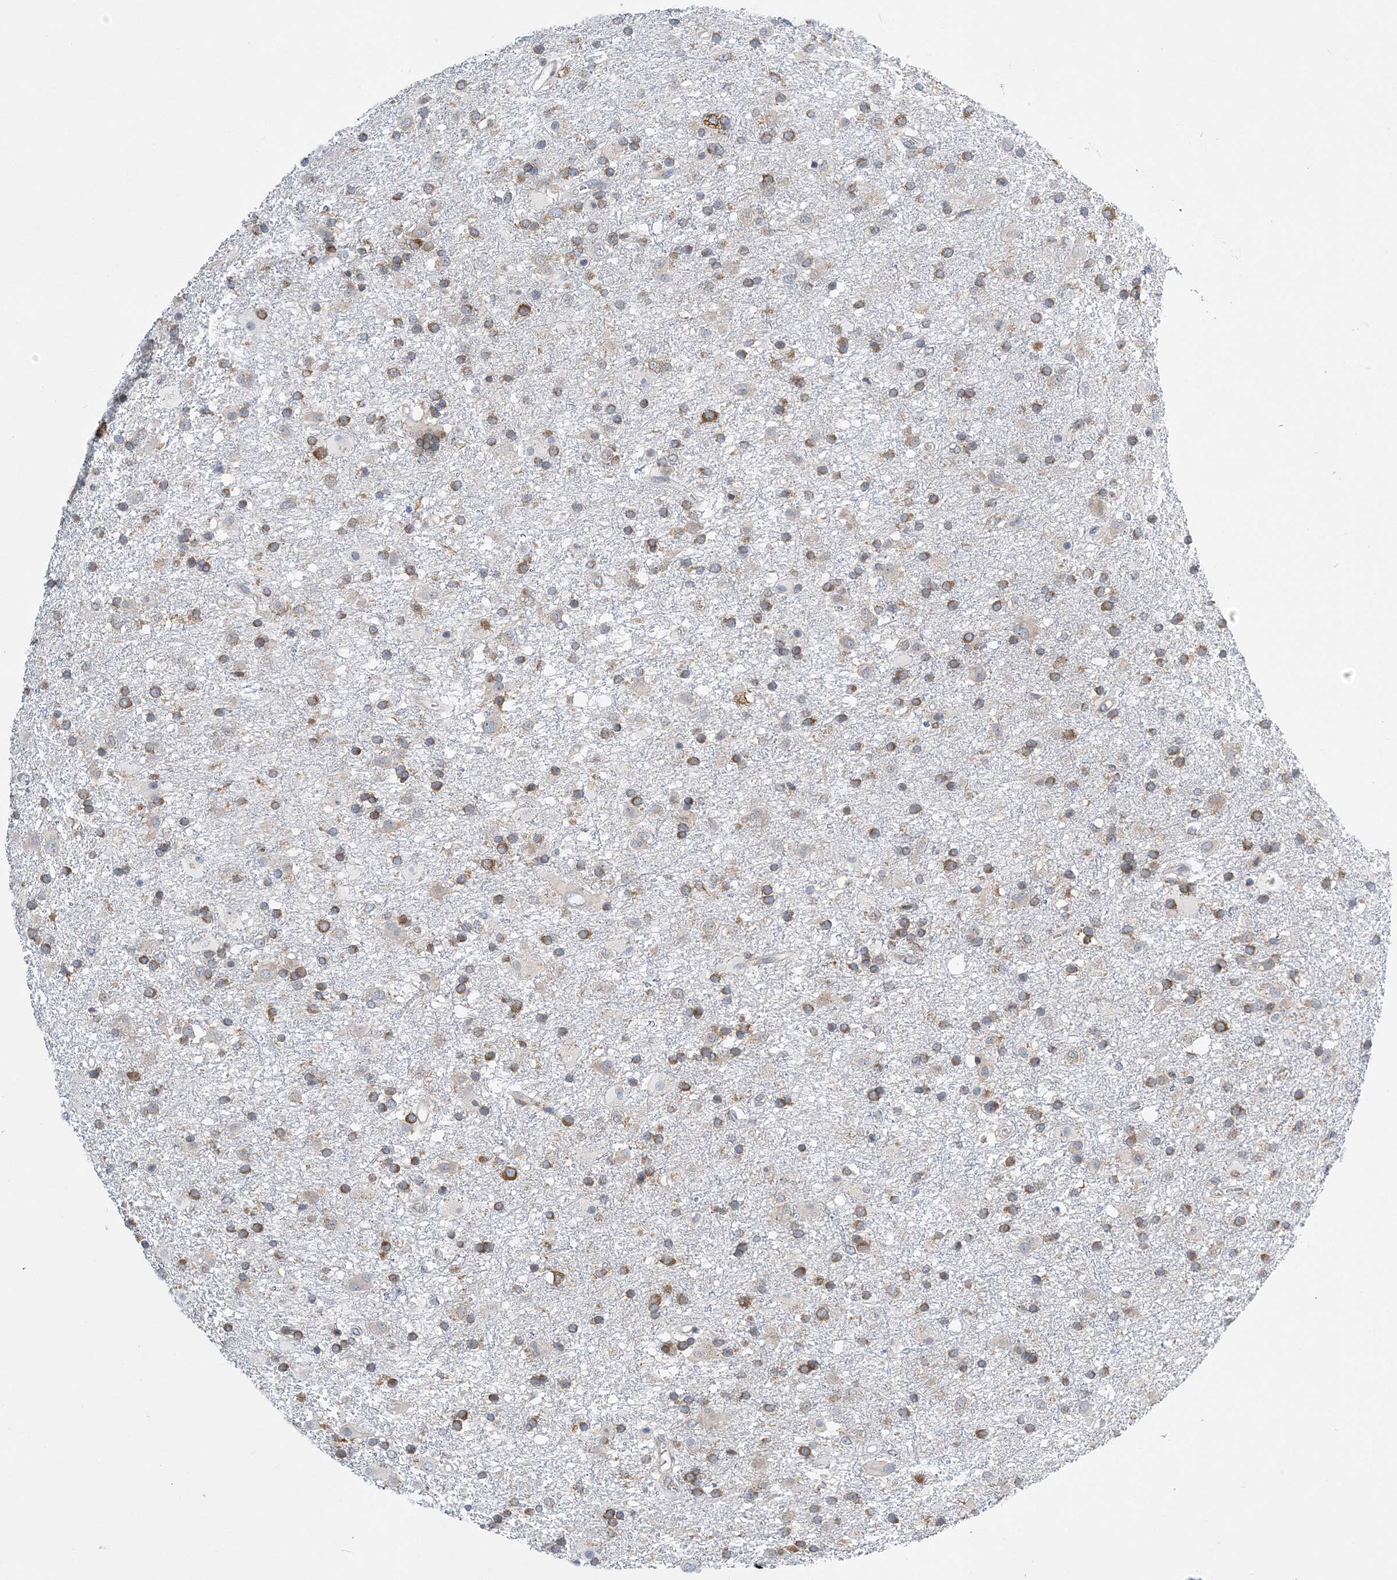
{"staining": {"intensity": "moderate", "quantity": "25%-75%", "location": "cytoplasmic/membranous"}, "tissue": "glioma", "cell_type": "Tumor cells", "image_type": "cancer", "snomed": [{"axis": "morphology", "description": "Glioma, malignant, Low grade"}, {"axis": "topography", "description": "Brain"}], "caption": "Moderate cytoplasmic/membranous expression is present in about 25%-75% of tumor cells in glioma.", "gene": "LARP4B", "patient": {"sex": "male", "age": 65}}